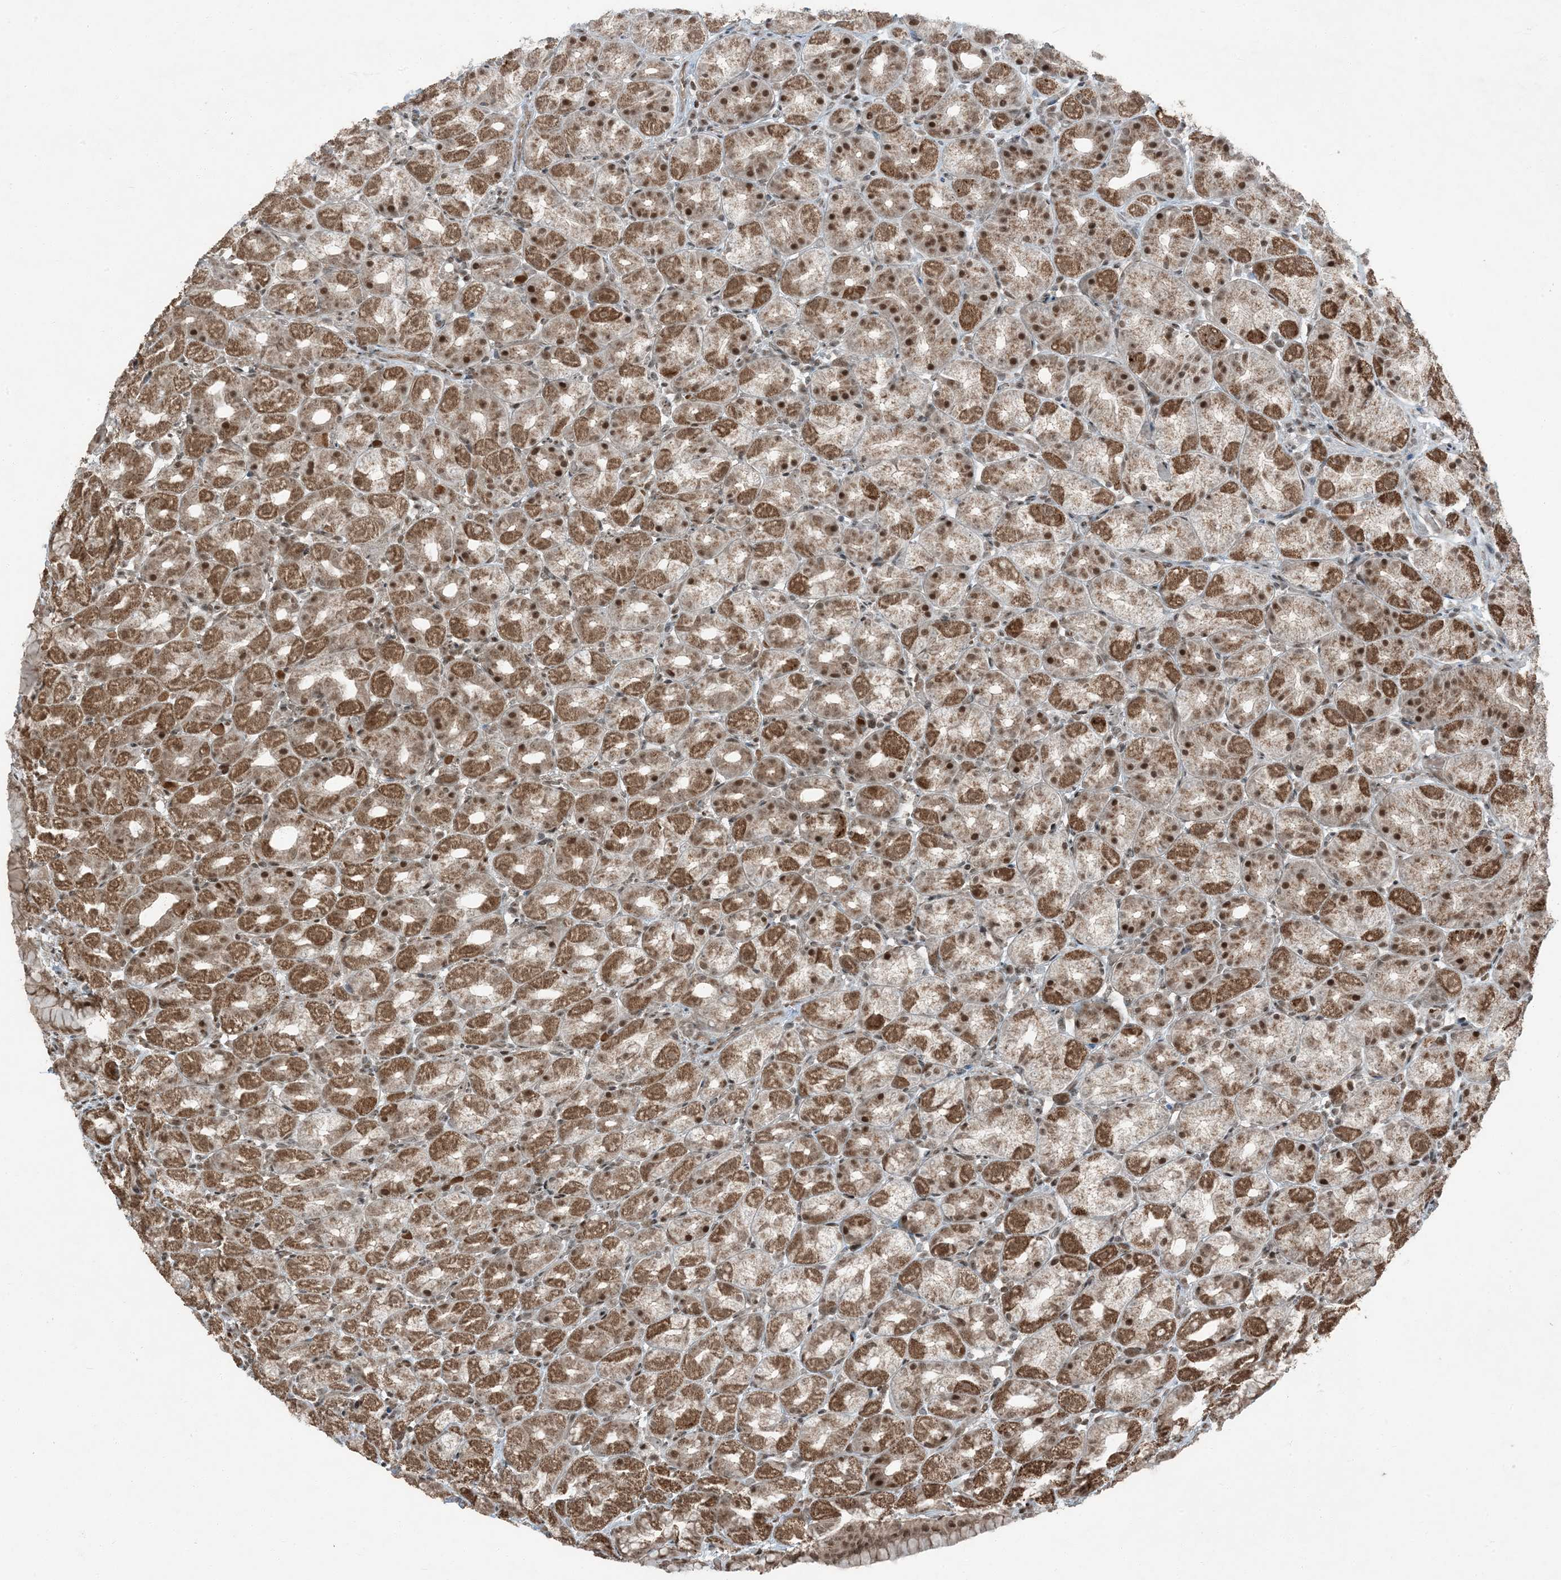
{"staining": {"intensity": "moderate", "quantity": ">75%", "location": "cytoplasmic/membranous,nuclear"}, "tissue": "stomach", "cell_type": "Glandular cells", "image_type": "normal", "snomed": [{"axis": "morphology", "description": "Normal tissue, NOS"}, {"axis": "topography", "description": "Stomach, upper"}], "caption": "Protein expression analysis of unremarkable human stomach reveals moderate cytoplasmic/membranous,nuclear expression in approximately >75% of glandular cells. The protein of interest is shown in brown color, while the nuclei are stained blue.", "gene": "TRAPPC12", "patient": {"sex": "male", "age": 68}}